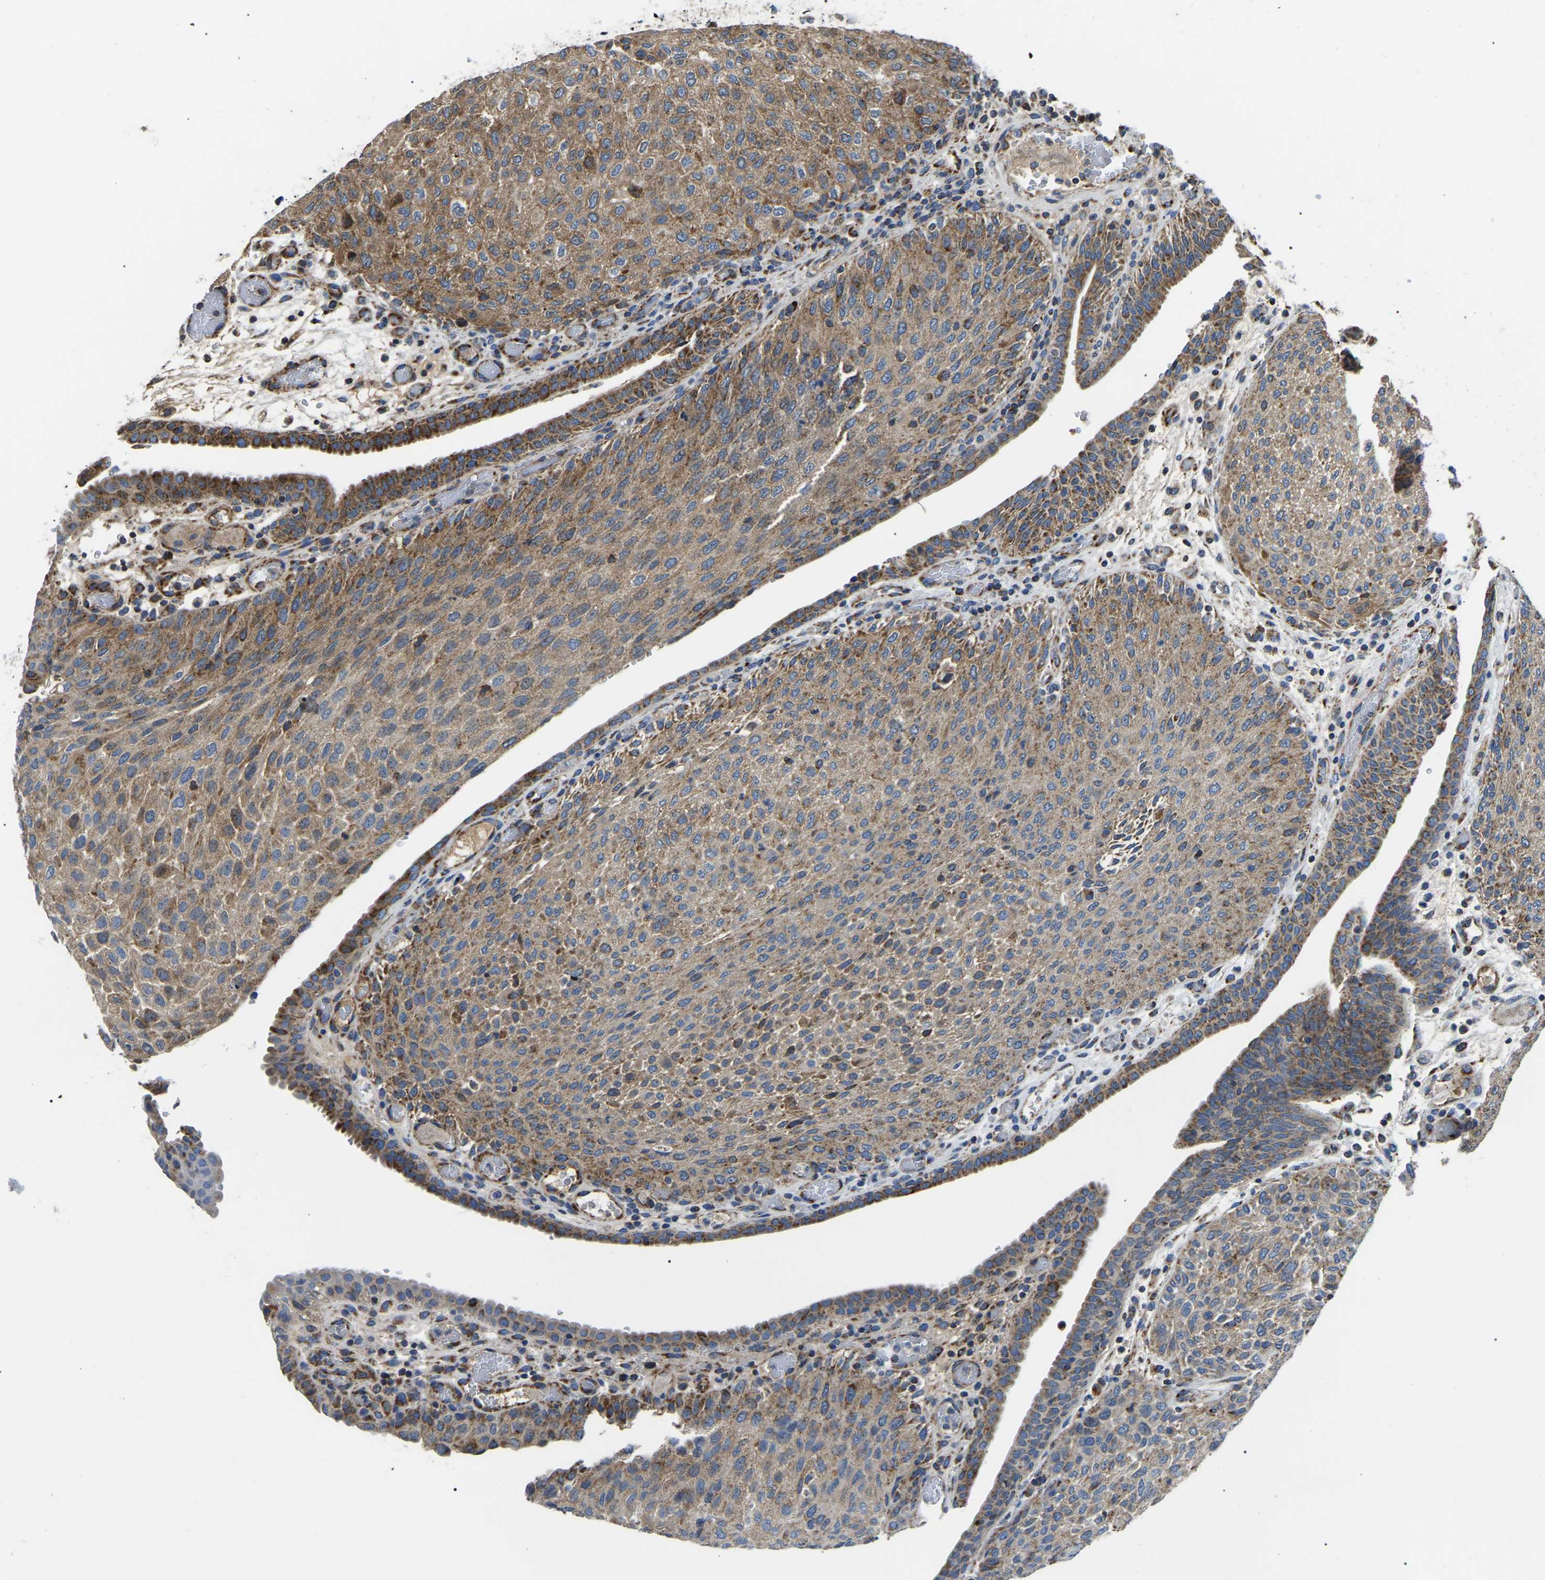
{"staining": {"intensity": "moderate", "quantity": ">75%", "location": "cytoplasmic/membranous"}, "tissue": "urothelial cancer", "cell_type": "Tumor cells", "image_type": "cancer", "snomed": [{"axis": "morphology", "description": "Urothelial carcinoma, Low grade"}, {"axis": "morphology", "description": "Urothelial carcinoma, High grade"}, {"axis": "topography", "description": "Urinary bladder"}], "caption": "Urothelial carcinoma (high-grade) tissue shows moderate cytoplasmic/membranous positivity in about >75% of tumor cells, visualized by immunohistochemistry. (Stains: DAB in brown, nuclei in blue, Microscopy: brightfield microscopy at high magnification).", "gene": "PPM1E", "patient": {"sex": "male", "age": 35}}